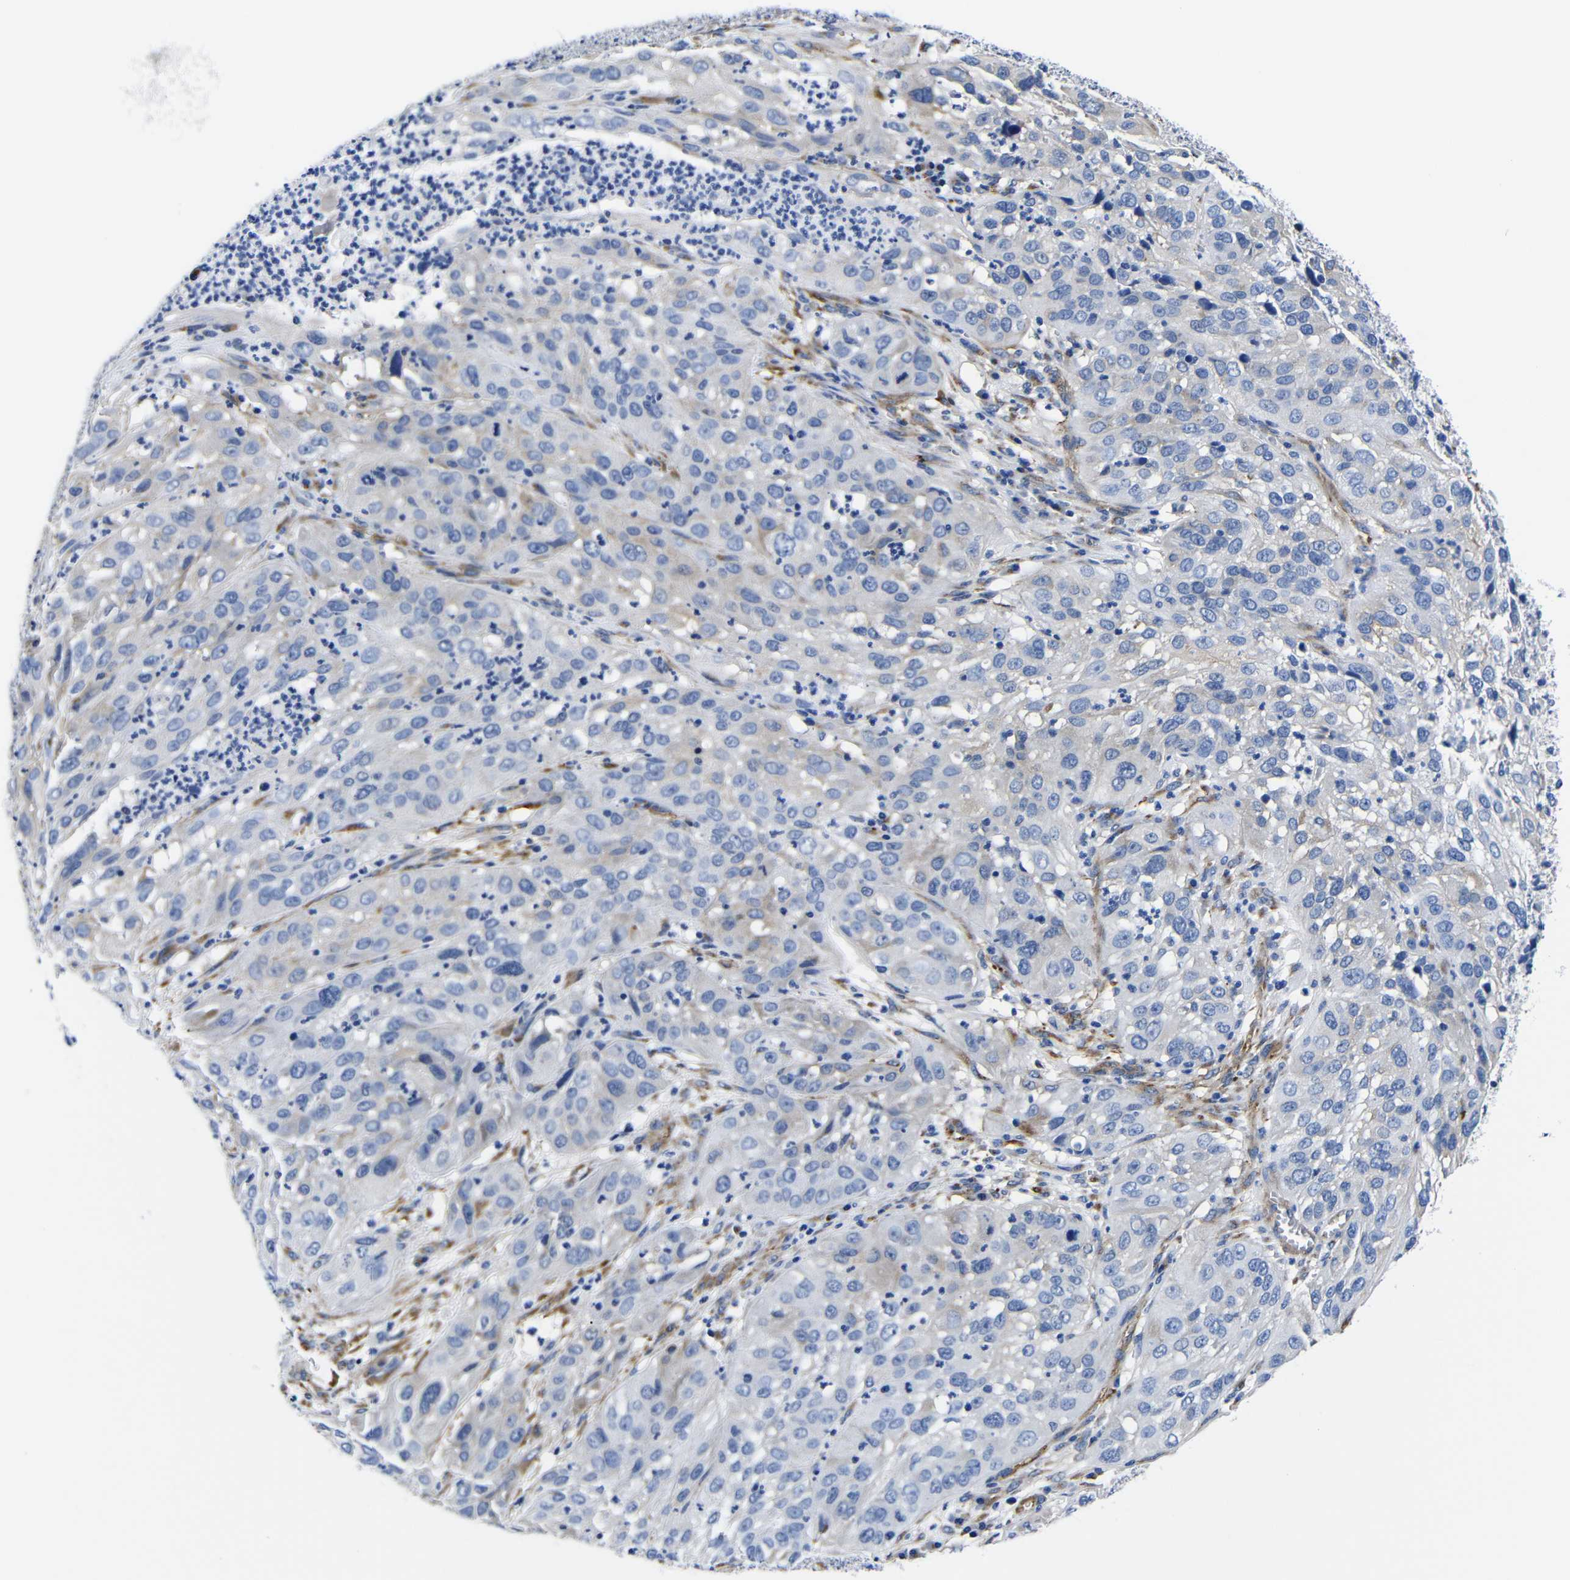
{"staining": {"intensity": "negative", "quantity": "none", "location": "none"}, "tissue": "cervical cancer", "cell_type": "Tumor cells", "image_type": "cancer", "snomed": [{"axis": "morphology", "description": "Squamous cell carcinoma, NOS"}, {"axis": "topography", "description": "Cervix"}], "caption": "Human cervical cancer stained for a protein using immunohistochemistry shows no staining in tumor cells.", "gene": "LRIG1", "patient": {"sex": "female", "age": 32}}